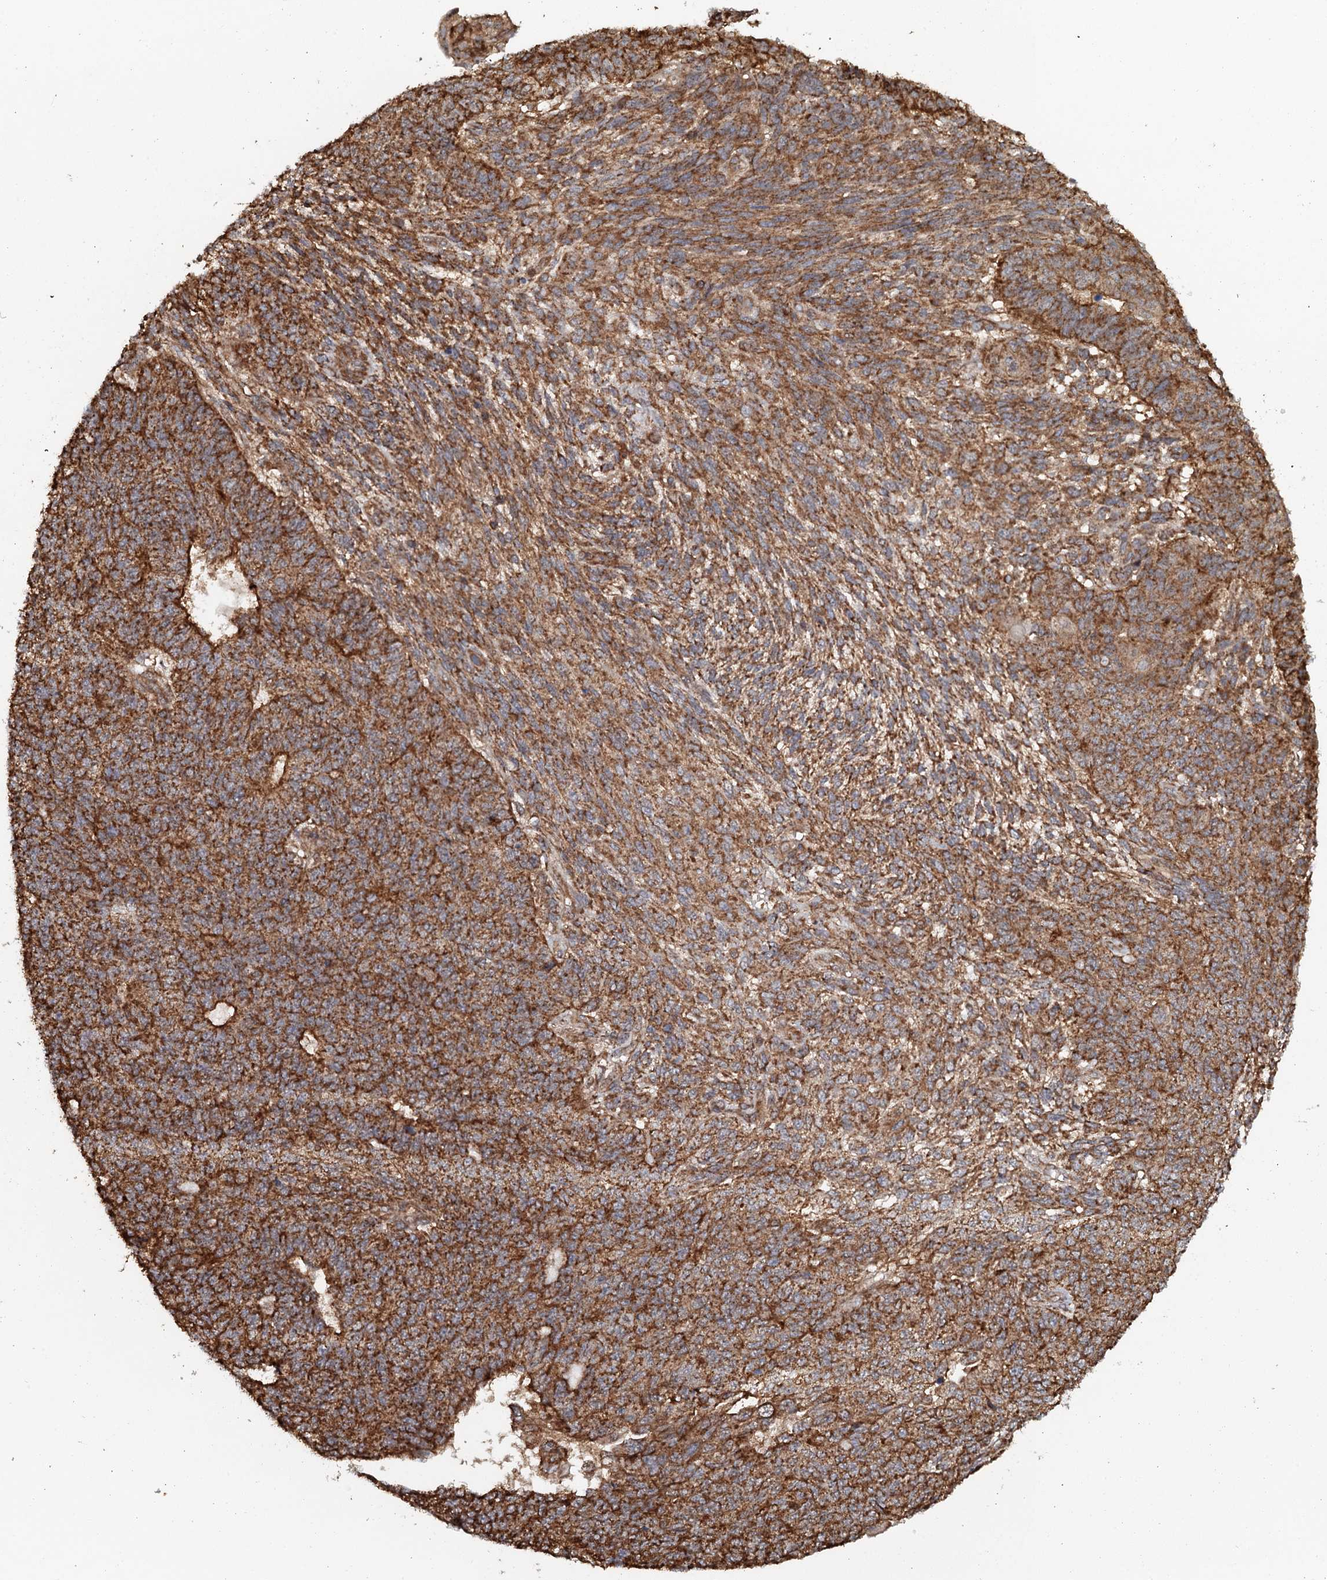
{"staining": {"intensity": "strong", "quantity": ">75%", "location": "cytoplasmic/membranous"}, "tissue": "endometrial cancer", "cell_type": "Tumor cells", "image_type": "cancer", "snomed": [{"axis": "morphology", "description": "Adenocarcinoma, NOS"}, {"axis": "topography", "description": "Endometrium"}], "caption": "Human endometrial adenocarcinoma stained for a protein (brown) reveals strong cytoplasmic/membranous positive positivity in approximately >75% of tumor cells.", "gene": "VWA8", "patient": {"sex": "female", "age": 32}}